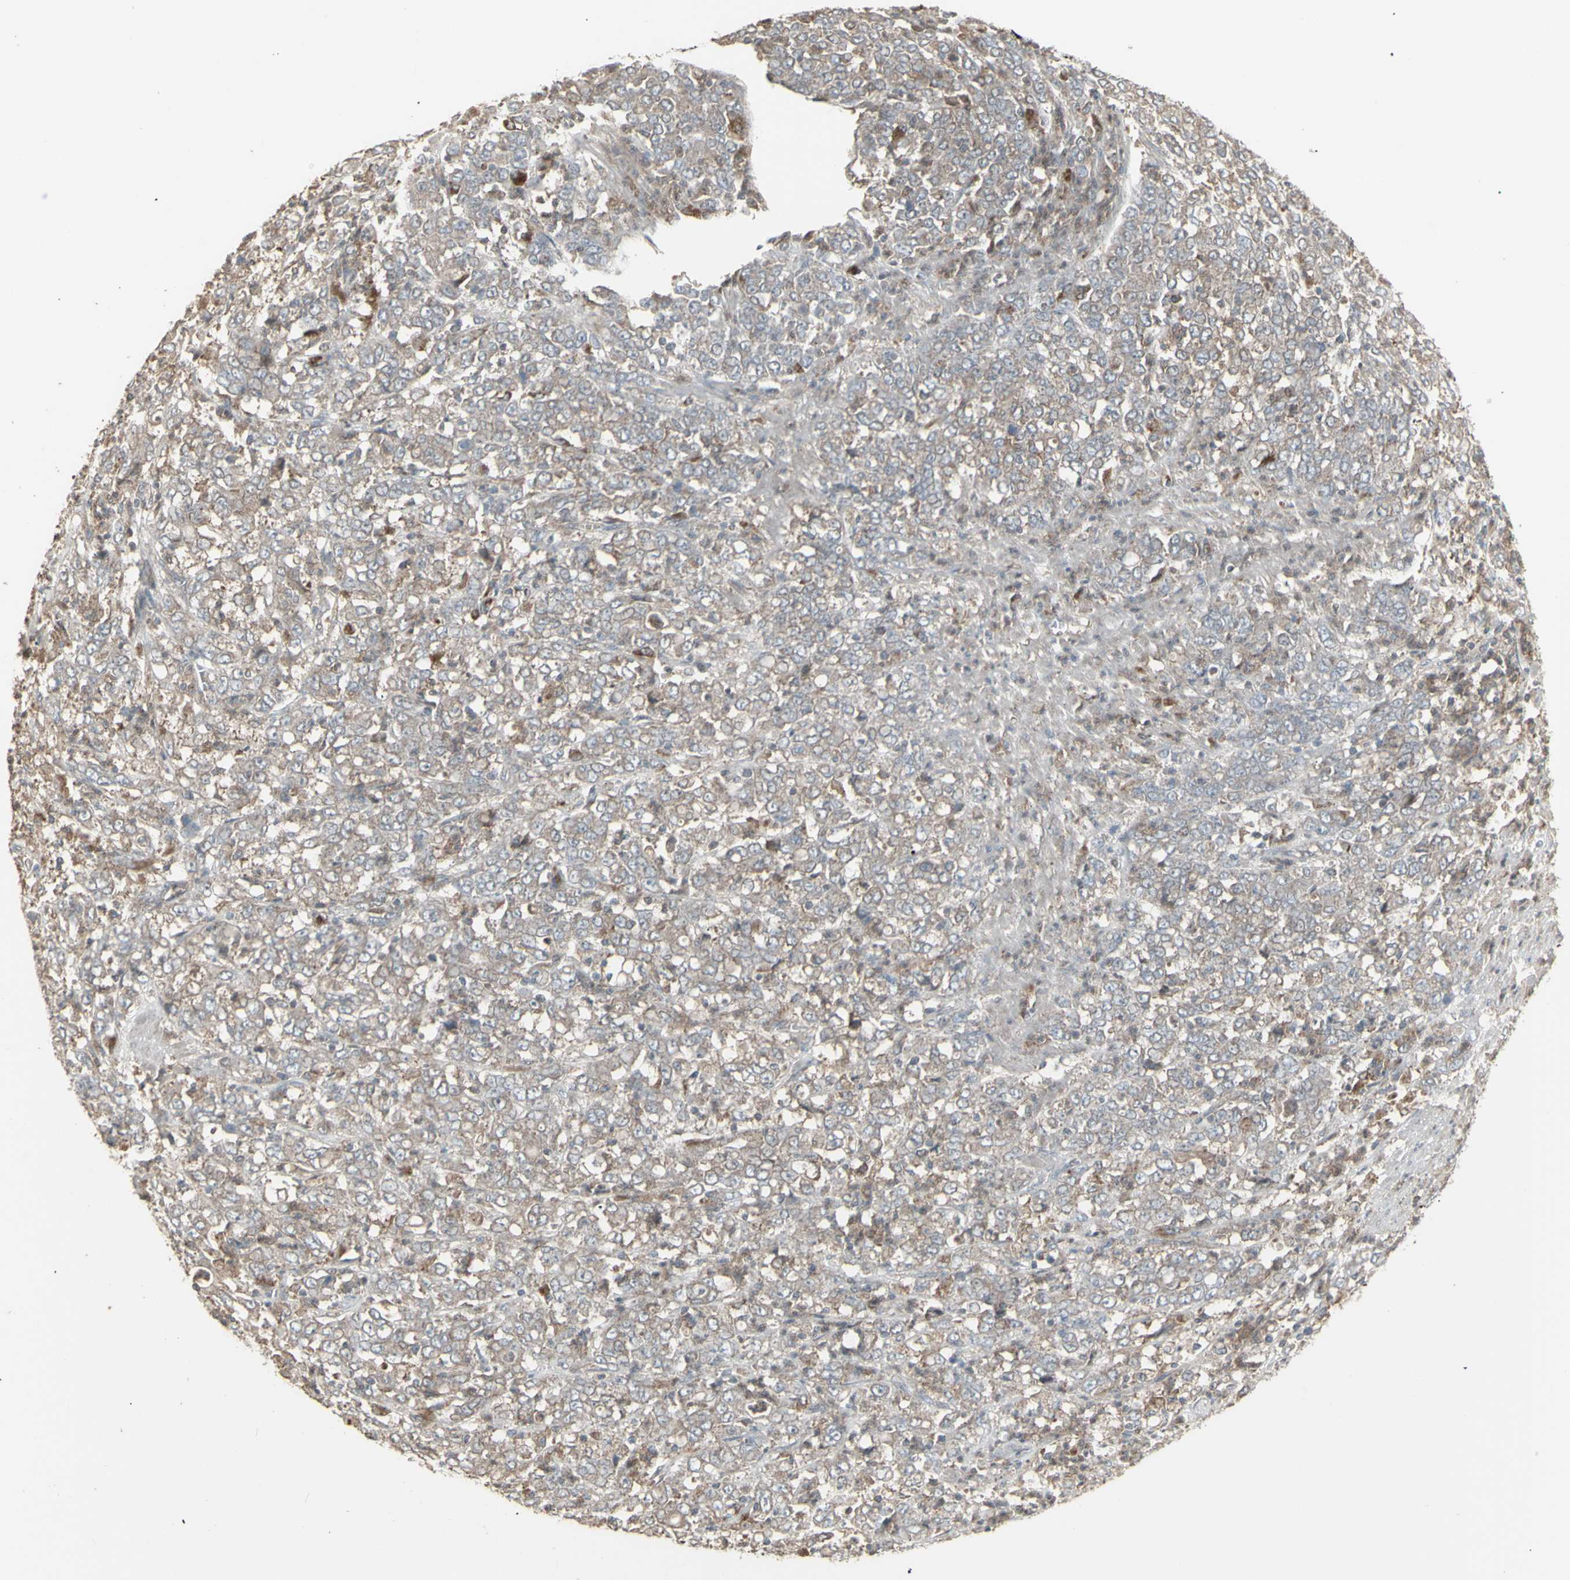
{"staining": {"intensity": "moderate", "quantity": ">75%", "location": "cytoplasmic/membranous"}, "tissue": "stomach cancer", "cell_type": "Tumor cells", "image_type": "cancer", "snomed": [{"axis": "morphology", "description": "Adenocarcinoma, NOS"}, {"axis": "topography", "description": "Stomach, lower"}], "caption": "Stomach cancer tissue exhibits moderate cytoplasmic/membranous positivity in approximately >75% of tumor cells", "gene": "RNASEL", "patient": {"sex": "female", "age": 71}}